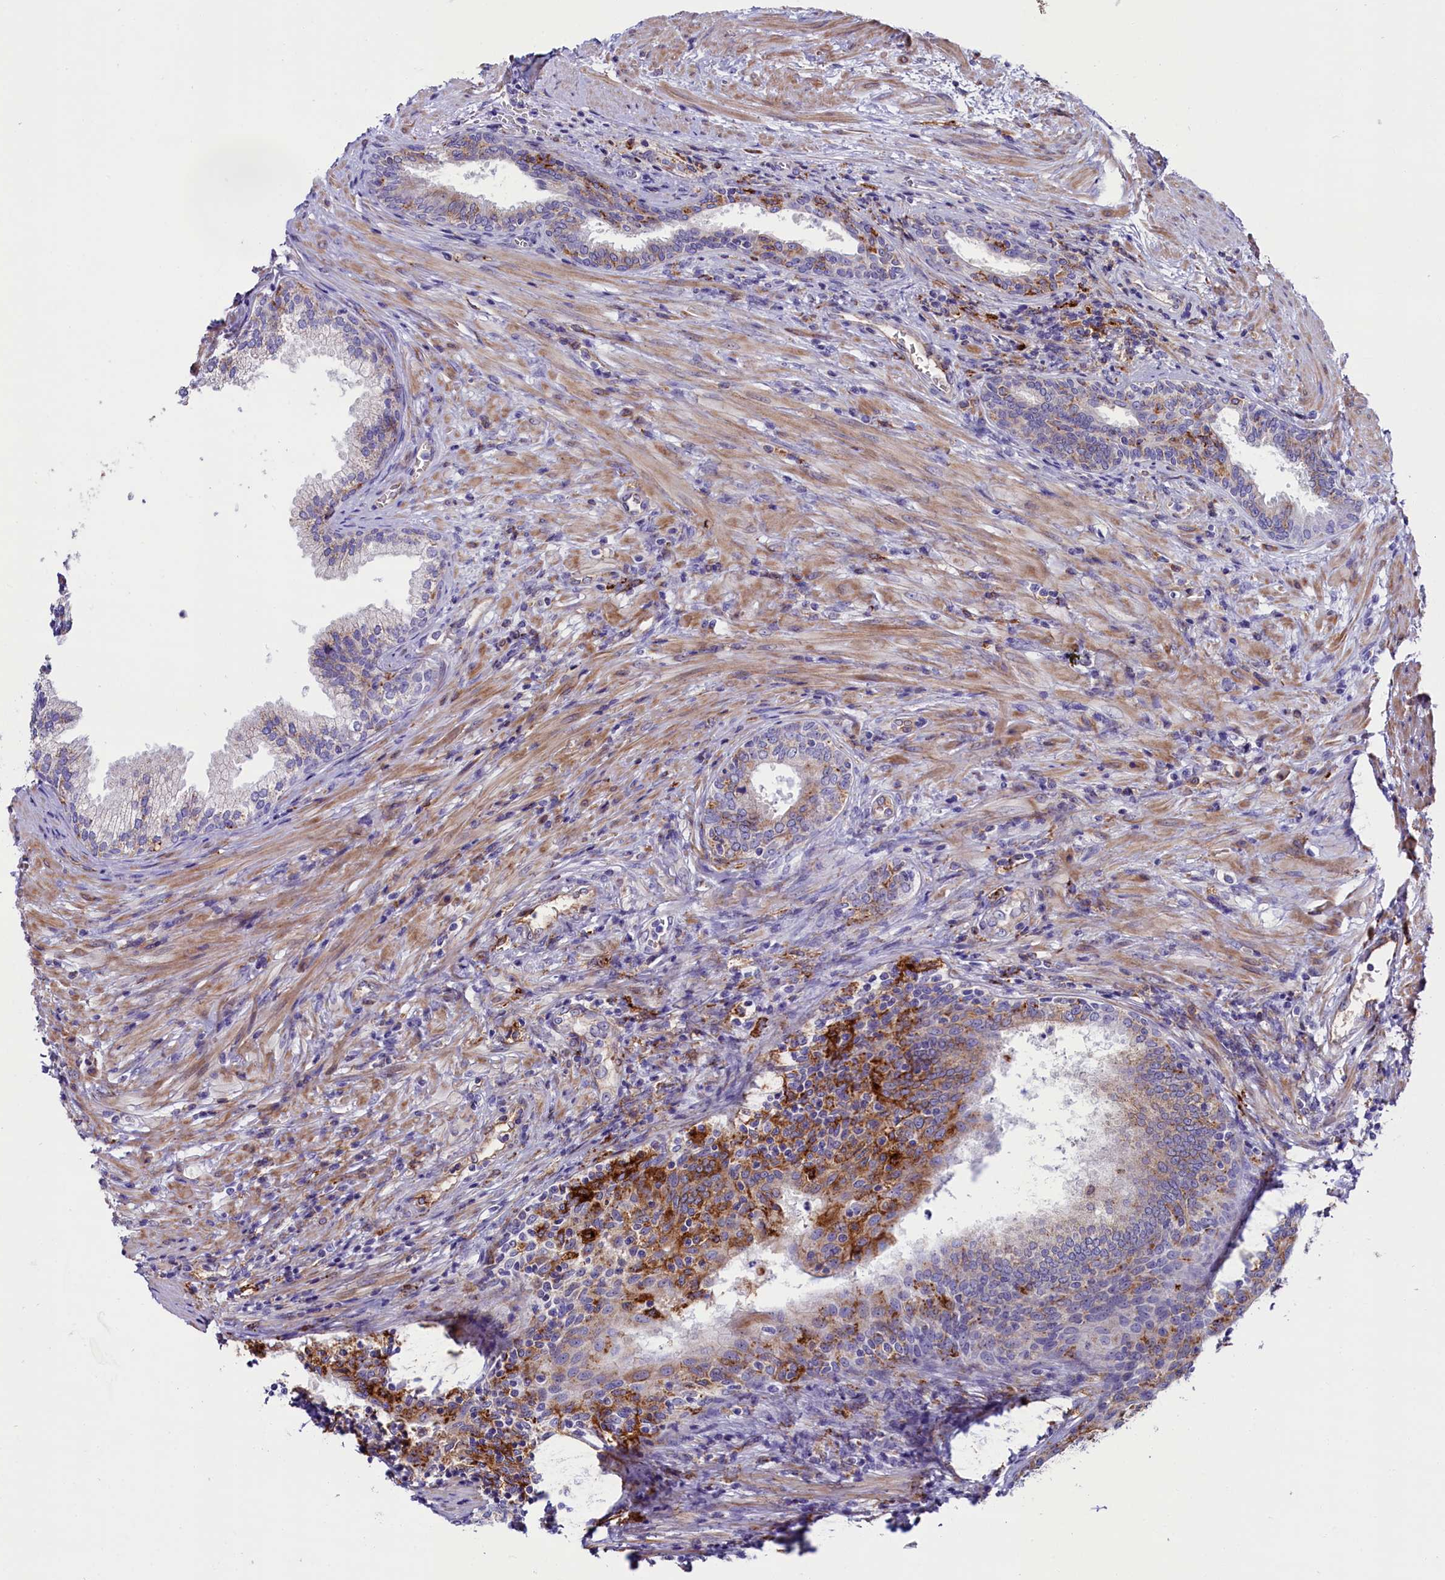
{"staining": {"intensity": "negative", "quantity": "none", "location": "none"}, "tissue": "prostate", "cell_type": "Glandular cells", "image_type": "normal", "snomed": [{"axis": "morphology", "description": "Normal tissue, NOS"}, {"axis": "topography", "description": "Prostate"}], "caption": "IHC of benign prostate displays no expression in glandular cells.", "gene": "IL20RA", "patient": {"sex": "male", "age": 76}}